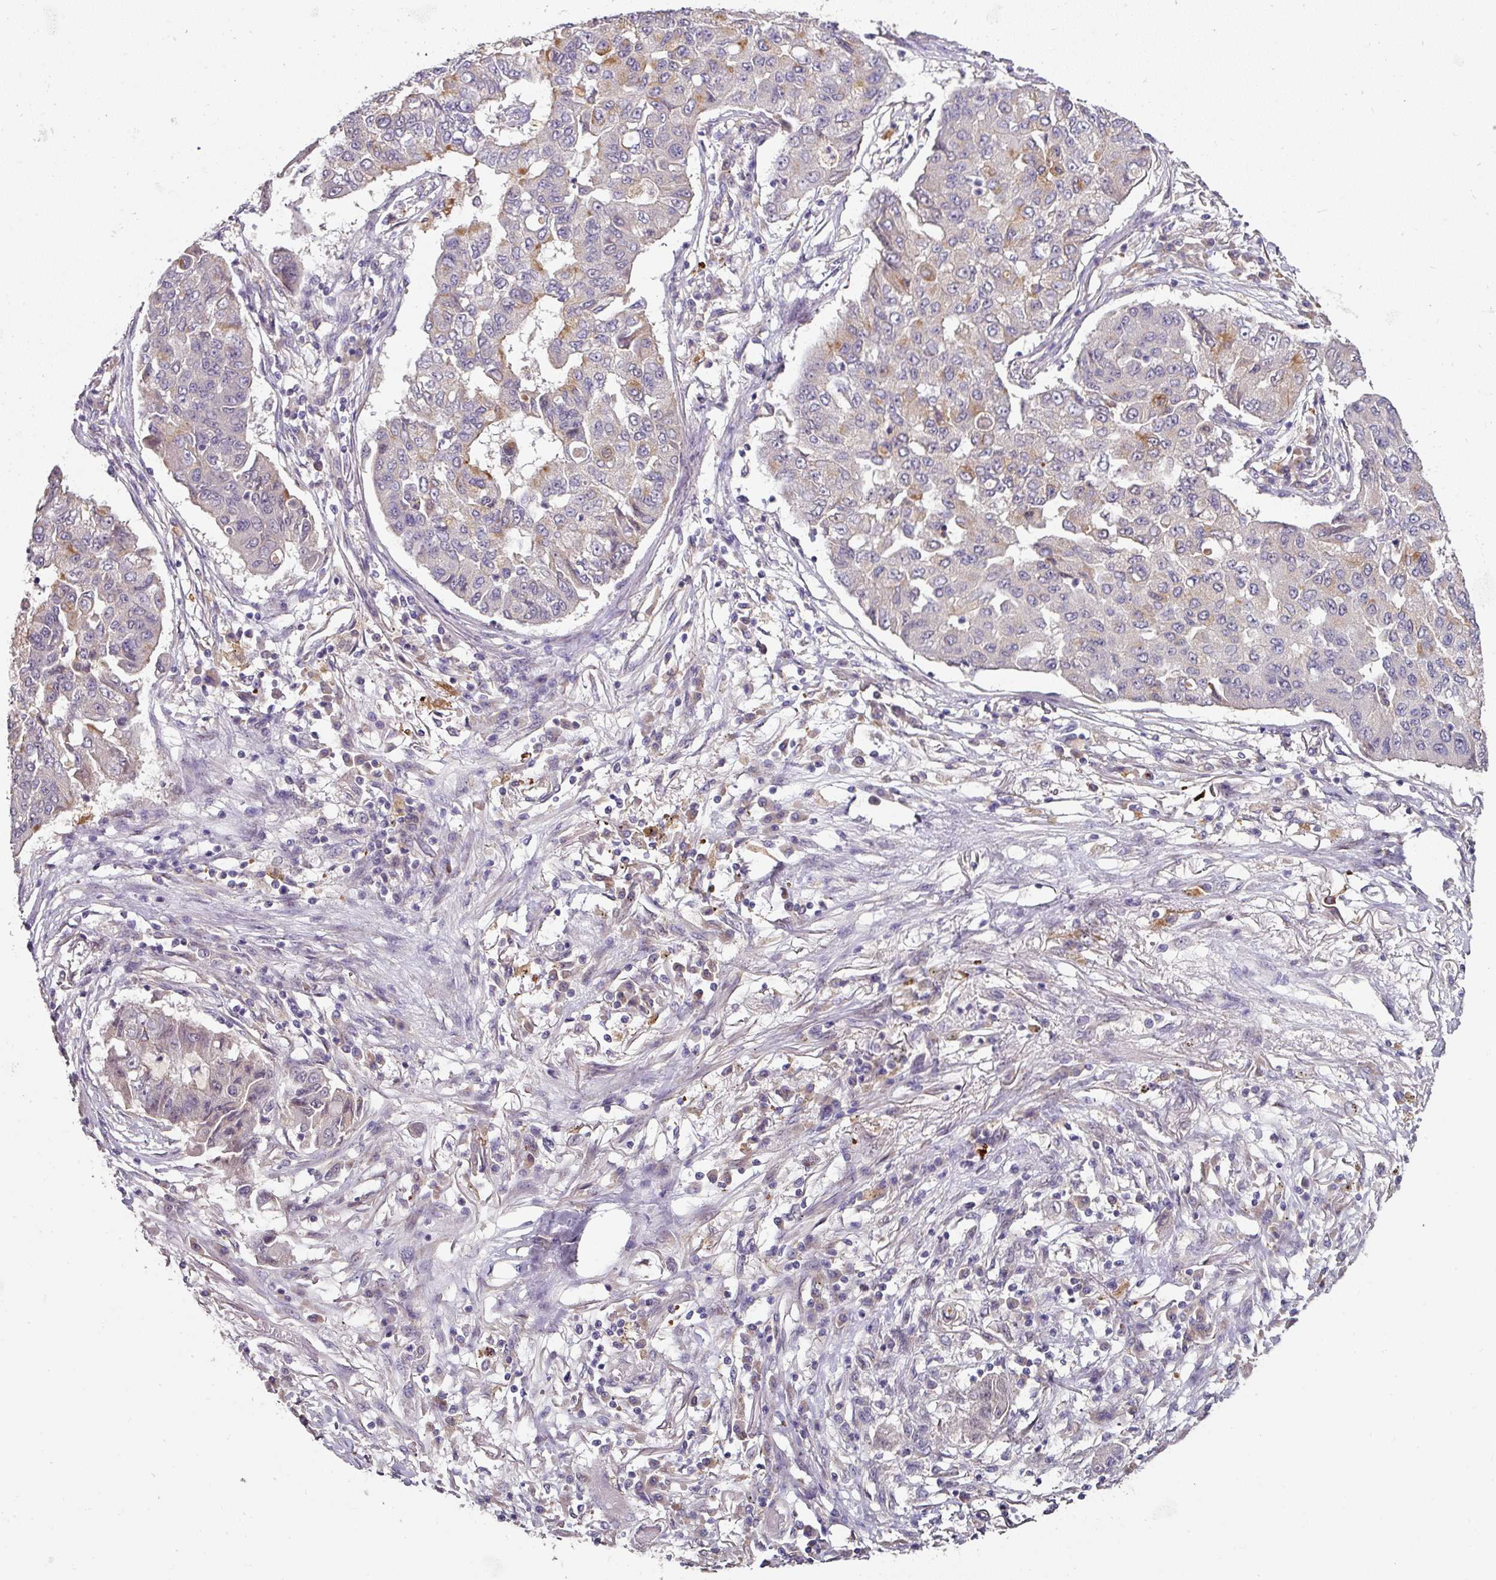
{"staining": {"intensity": "moderate", "quantity": "<25%", "location": "cytoplasmic/membranous"}, "tissue": "lung cancer", "cell_type": "Tumor cells", "image_type": "cancer", "snomed": [{"axis": "morphology", "description": "Squamous cell carcinoma, NOS"}, {"axis": "topography", "description": "Lung"}], "caption": "This is an image of IHC staining of lung cancer (squamous cell carcinoma), which shows moderate staining in the cytoplasmic/membranous of tumor cells.", "gene": "C4orf48", "patient": {"sex": "male", "age": 74}}